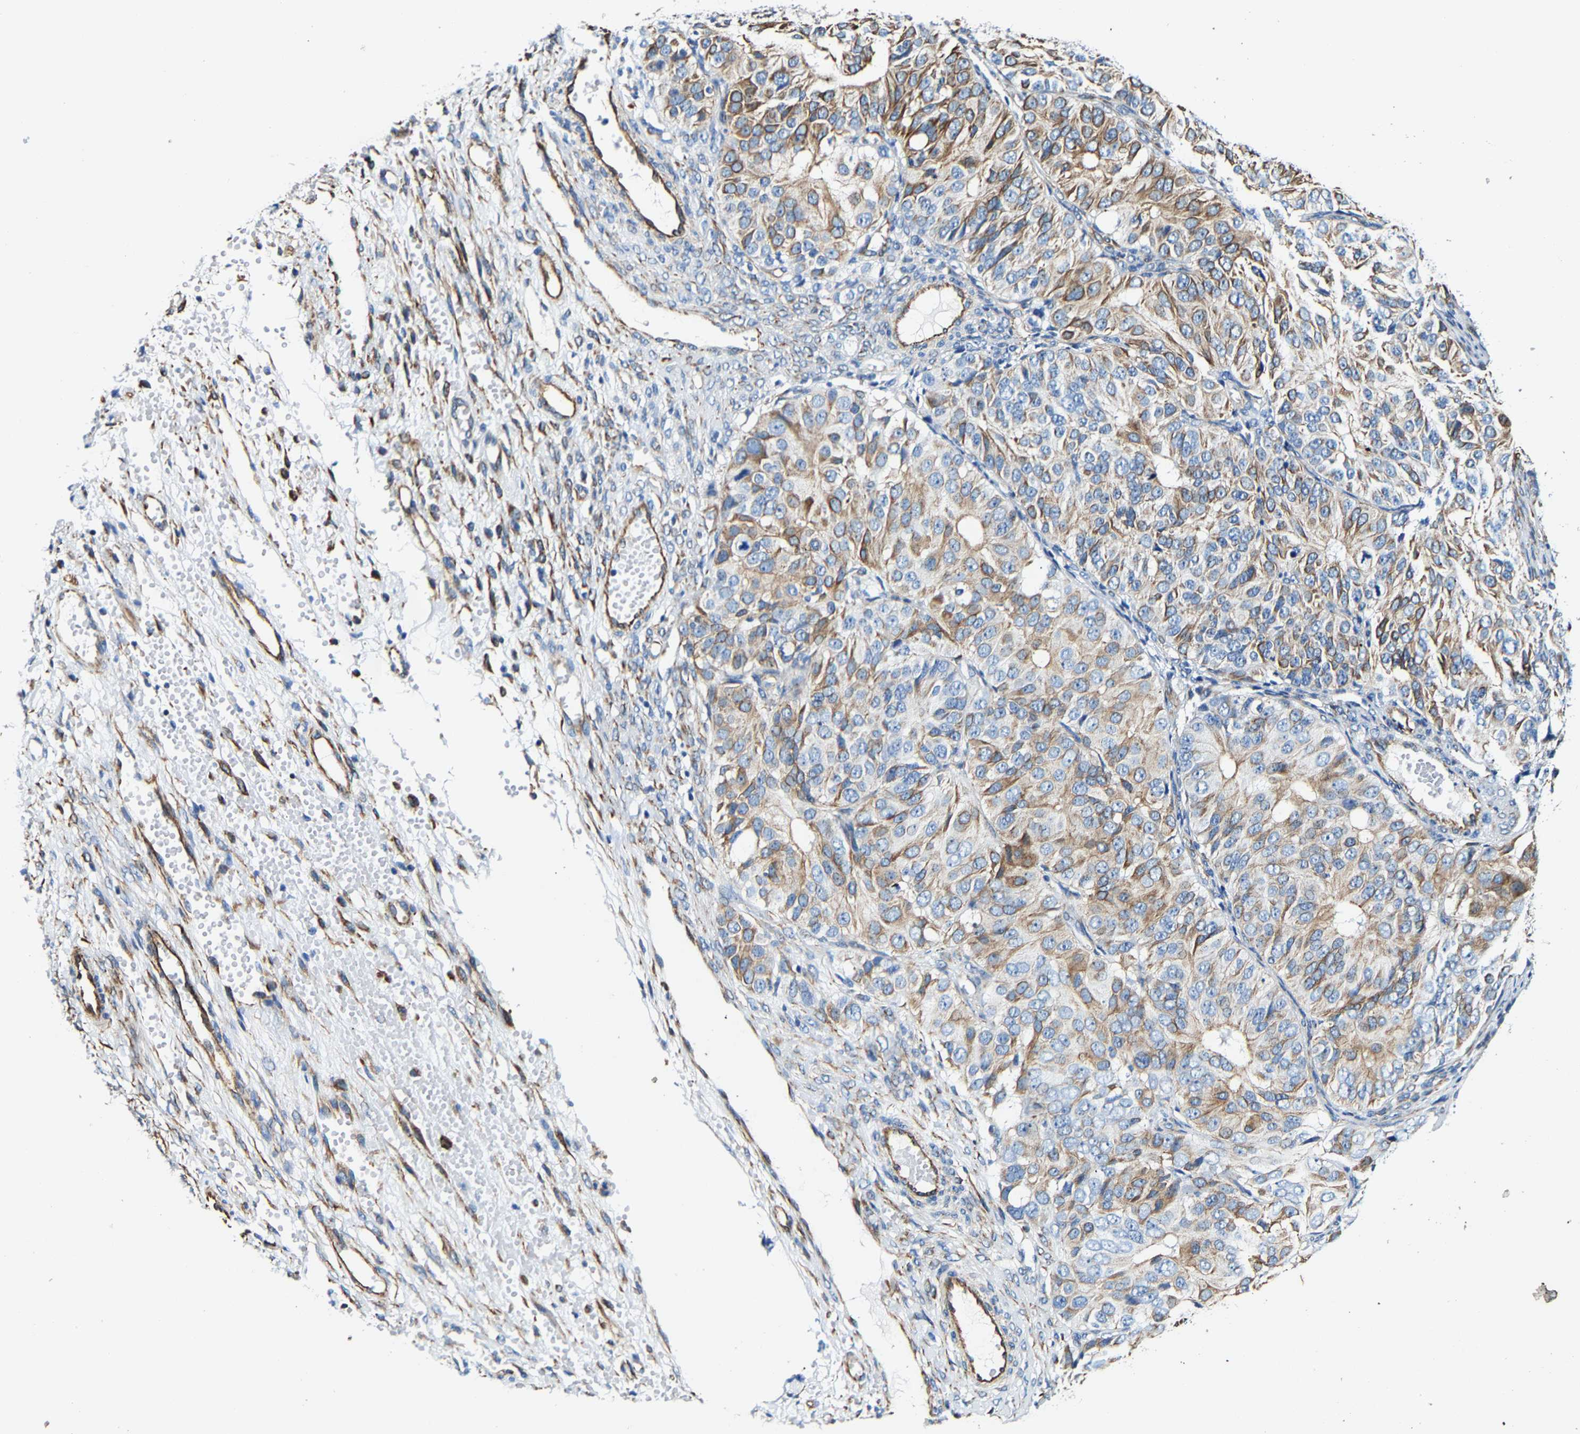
{"staining": {"intensity": "moderate", "quantity": "25%-75%", "location": "cytoplasmic/membranous"}, "tissue": "ovarian cancer", "cell_type": "Tumor cells", "image_type": "cancer", "snomed": [{"axis": "morphology", "description": "Carcinoma, endometroid"}, {"axis": "topography", "description": "Ovary"}], "caption": "Immunohistochemical staining of endometroid carcinoma (ovarian) exhibits moderate cytoplasmic/membranous protein staining in about 25%-75% of tumor cells.", "gene": "MMEL1", "patient": {"sex": "female", "age": 51}}